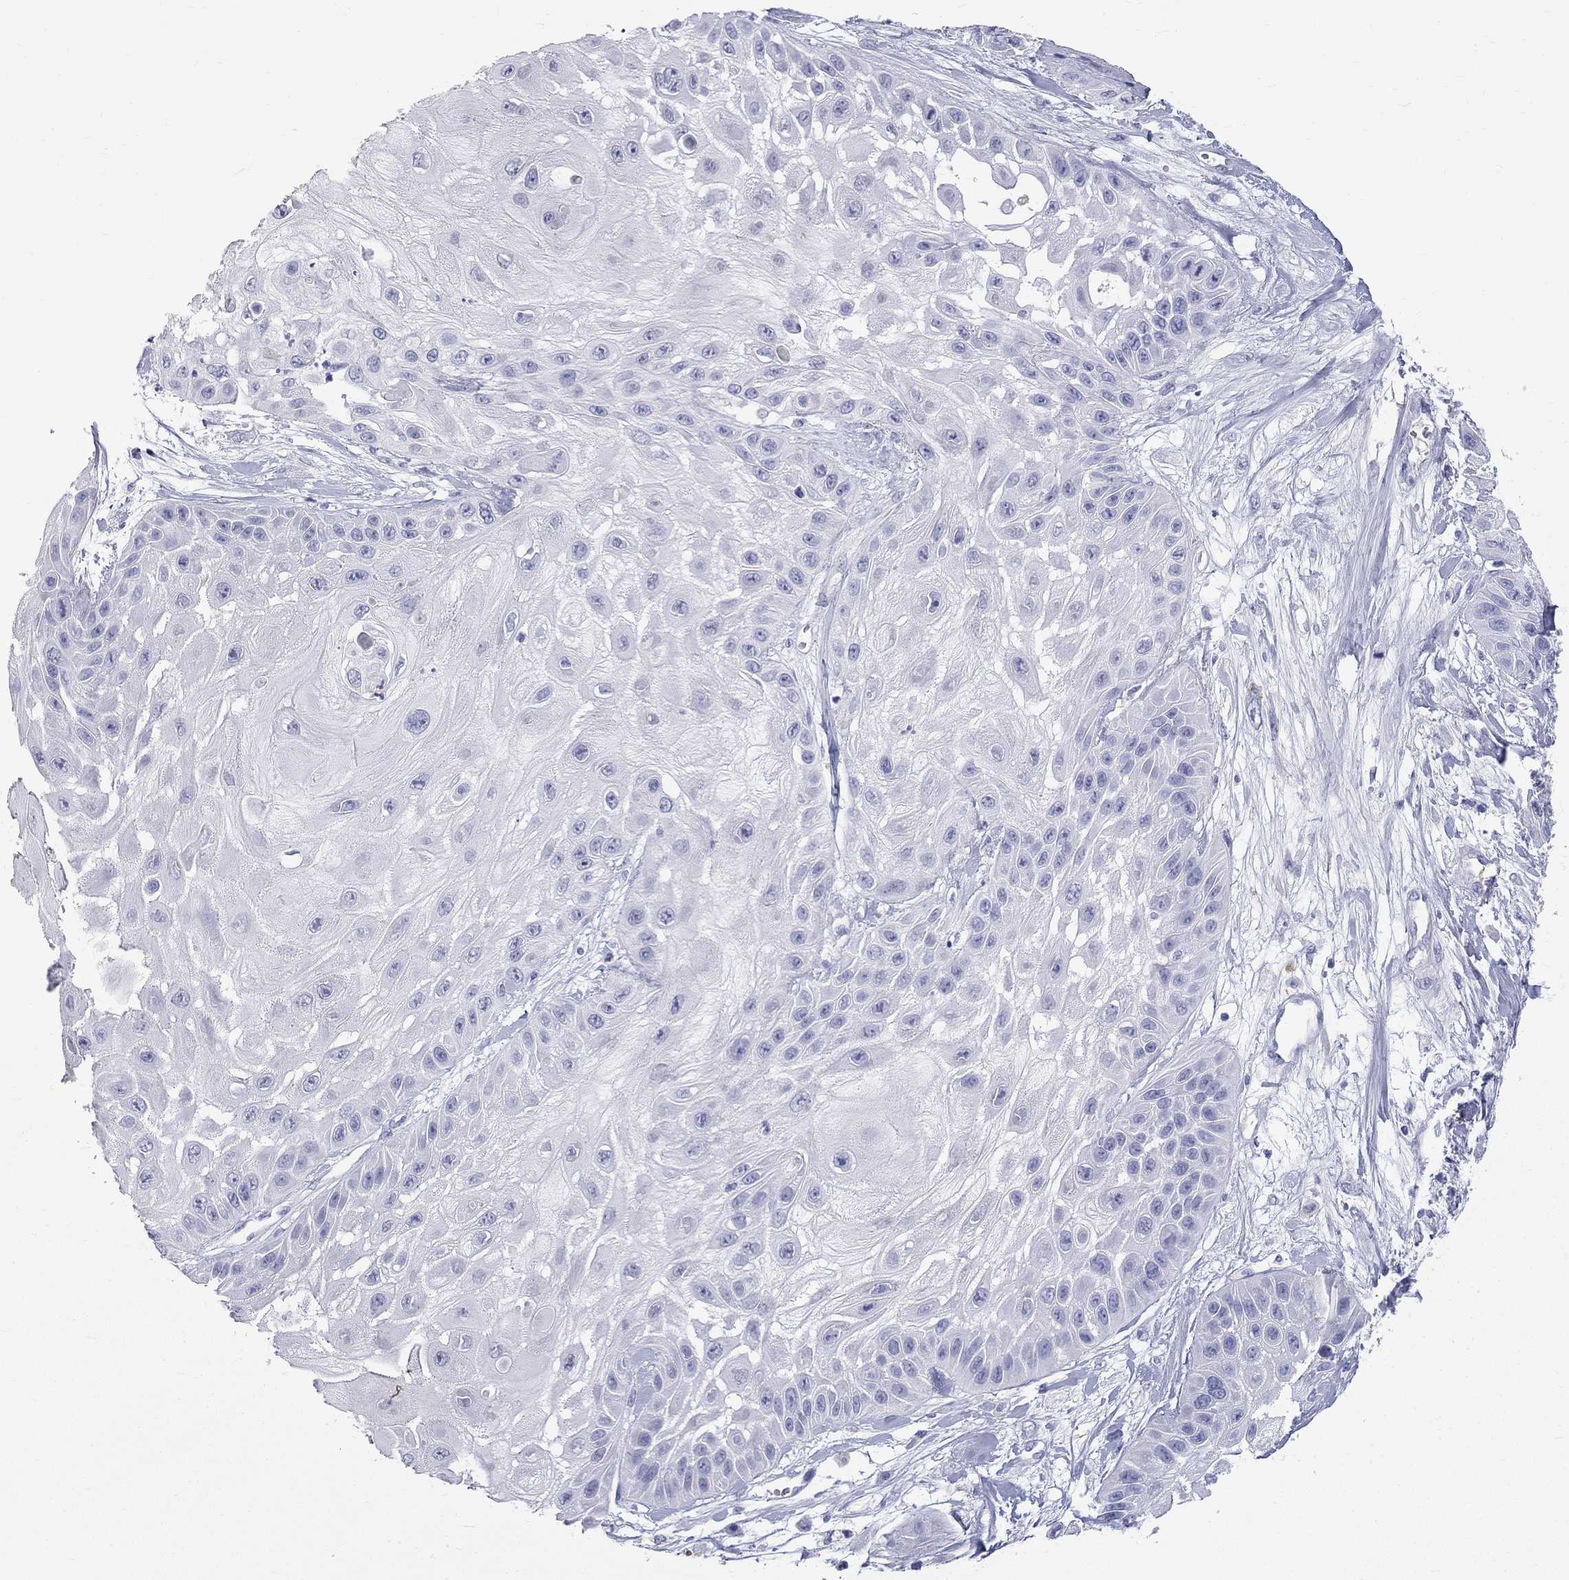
{"staining": {"intensity": "negative", "quantity": "none", "location": "none"}, "tissue": "skin cancer", "cell_type": "Tumor cells", "image_type": "cancer", "snomed": [{"axis": "morphology", "description": "Normal tissue, NOS"}, {"axis": "morphology", "description": "Squamous cell carcinoma, NOS"}, {"axis": "topography", "description": "Skin"}], "caption": "Immunohistochemical staining of human skin cancer (squamous cell carcinoma) demonstrates no significant staining in tumor cells.", "gene": "PHOX2B", "patient": {"sex": "male", "age": 79}}